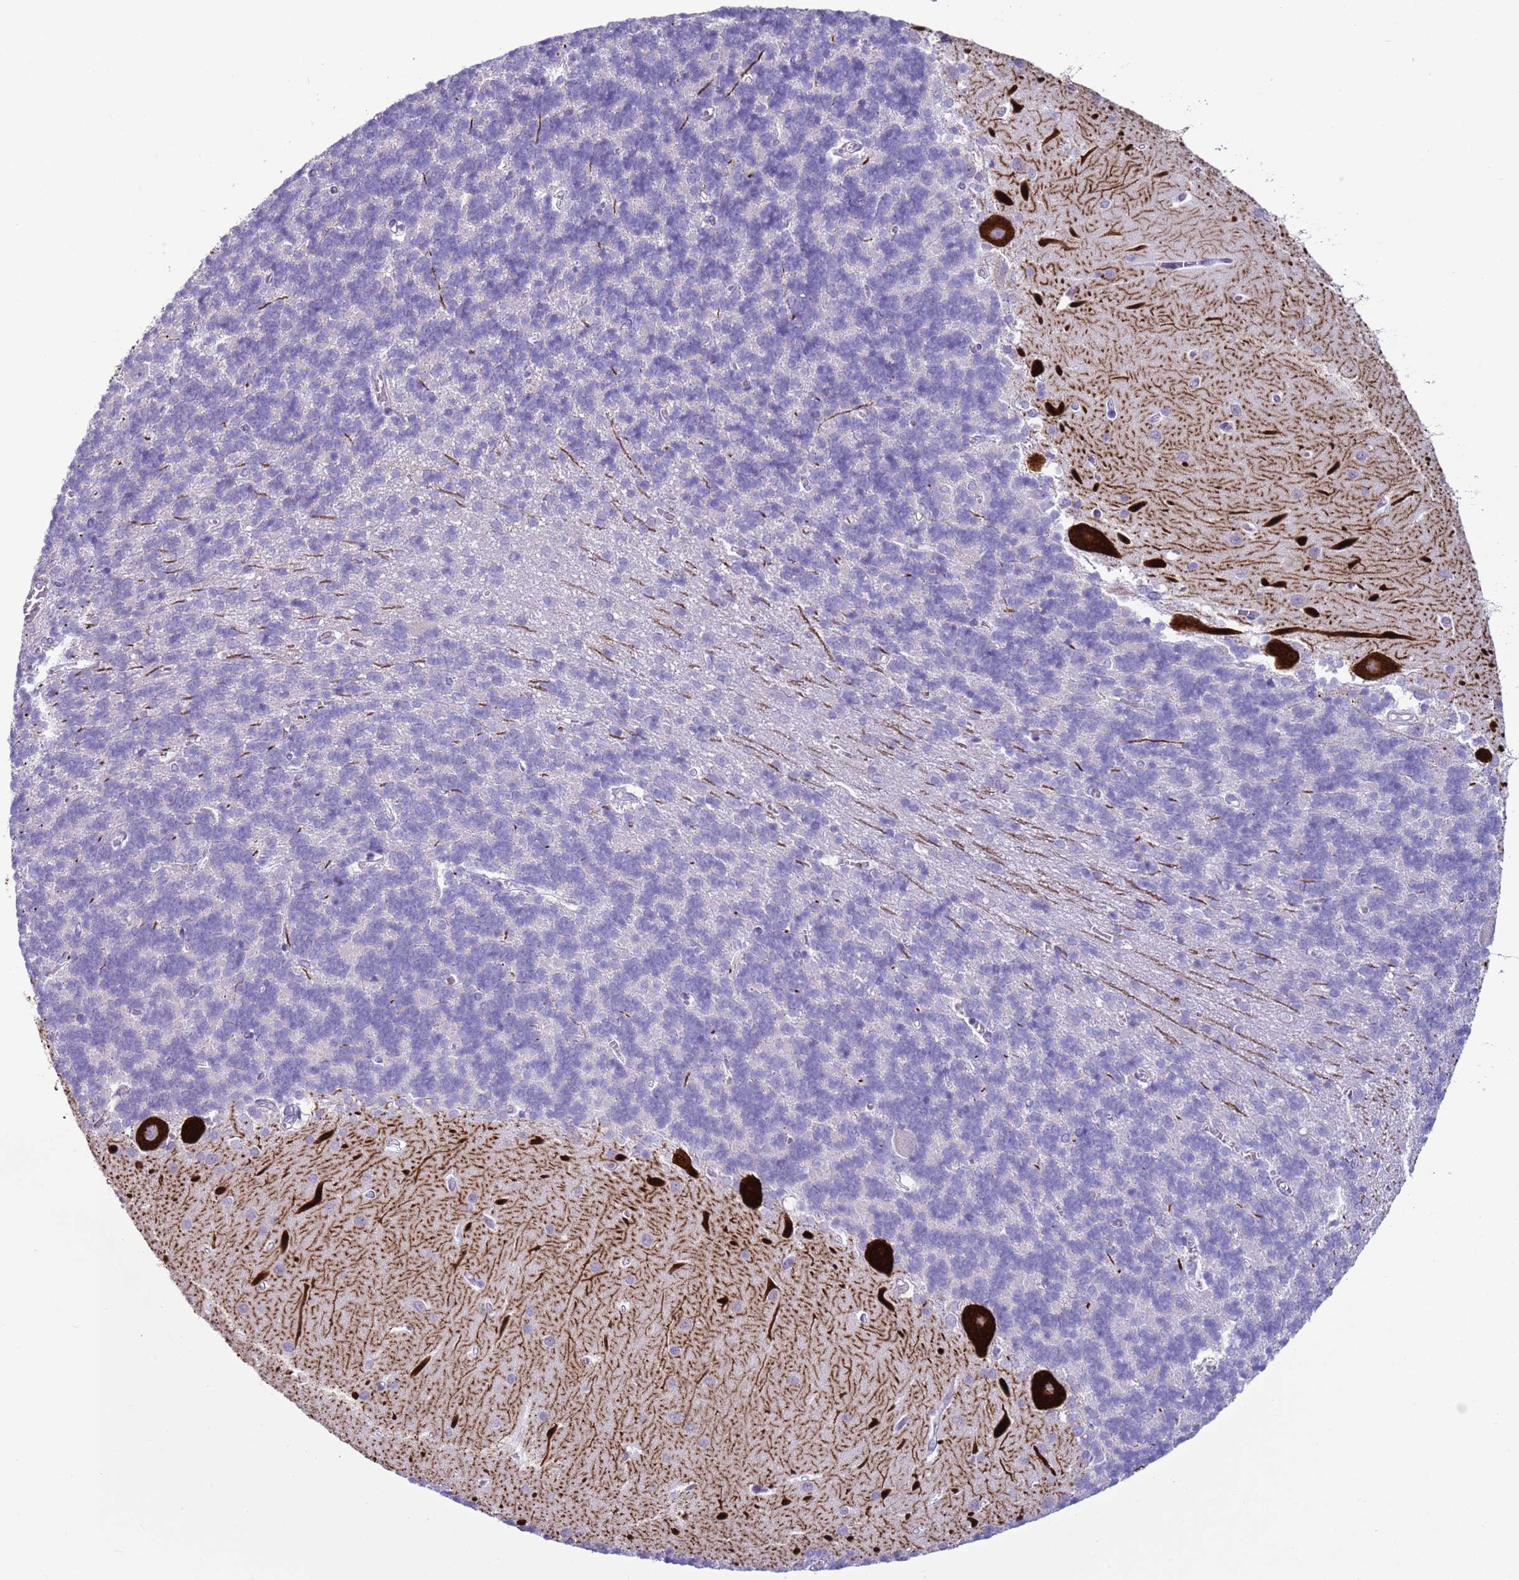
{"staining": {"intensity": "negative", "quantity": "none", "location": "none"}, "tissue": "cerebellum", "cell_type": "Cells in granular layer", "image_type": "normal", "snomed": [{"axis": "morphology", "description": "Normal tissue, NOS"}, {"axis": "topography", "description": "Cerebellum"}], "caption": "Micrograph shows no protein expression in cells in granular layer of unremarkable cerebellum. The staining is performed using DAB (3,3'-diaminobenzidine) brown chromogen with nuclei counter-stained in using hematoxylin.", "gene": "NPAP1", "patient": {"sex": "male", "age": 37}}